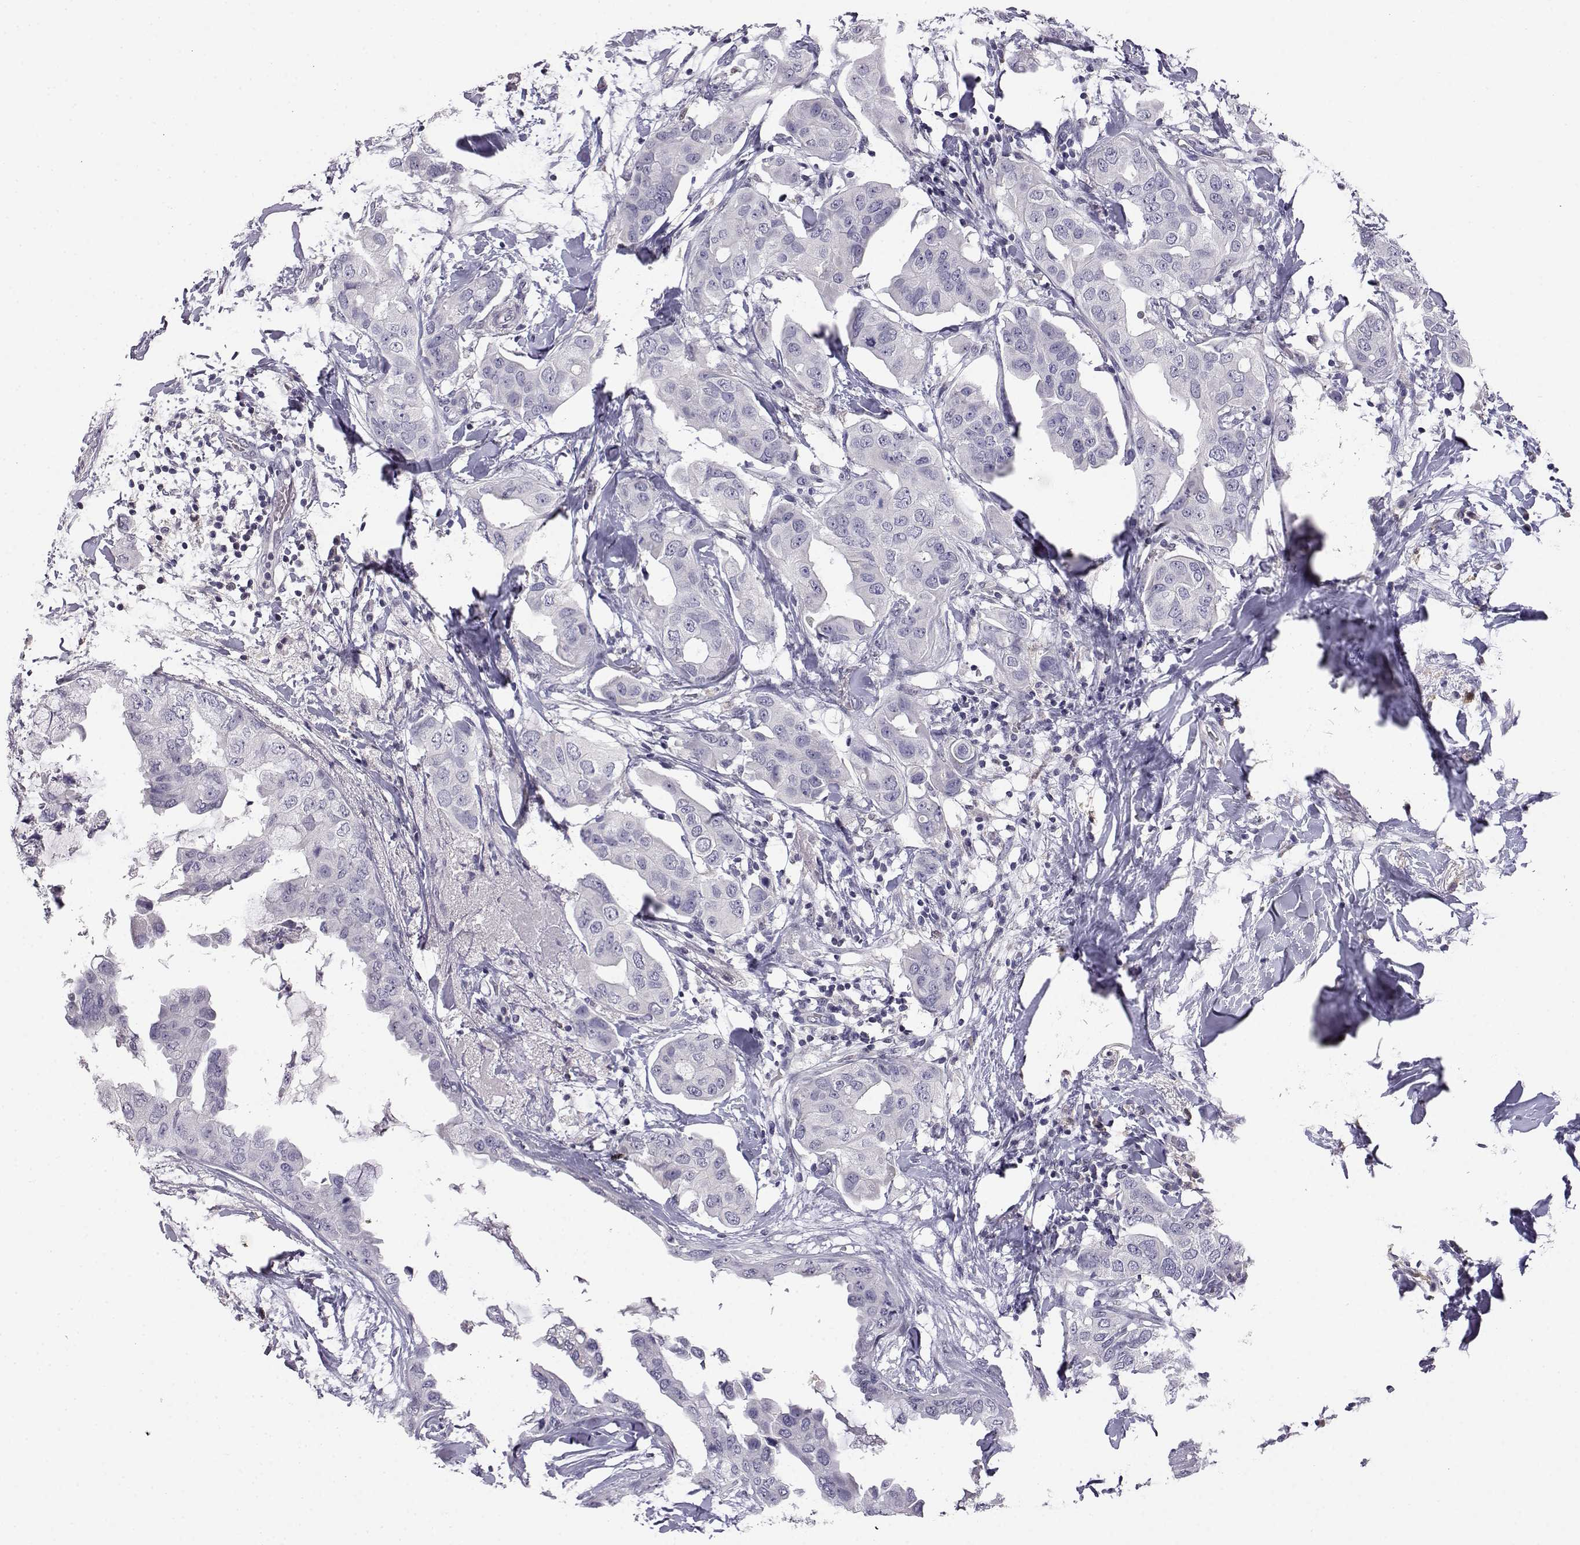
{"staining": {"intensity": "negative", "quantity": "none", "location": "none"}, "tissue": "breast cancer", "cell_type": "Tumor cells", "image_type": "cancer", "snomed": [{"axis": "morphology", "description": "Normal tissue, NOS"}, {"axis": "morphology", "description": "Duct carcinoma"}, {"axis": "topography", "description": "Breast"}], "caption": "Immunohistochemistry micrograph of neoplastic tissue: breast cancer stained with DAB demonstrates no significant protein positivity in tumor cells.", "gene": "AKR1B1", "patient": {"sex": "female", "age": 40}}